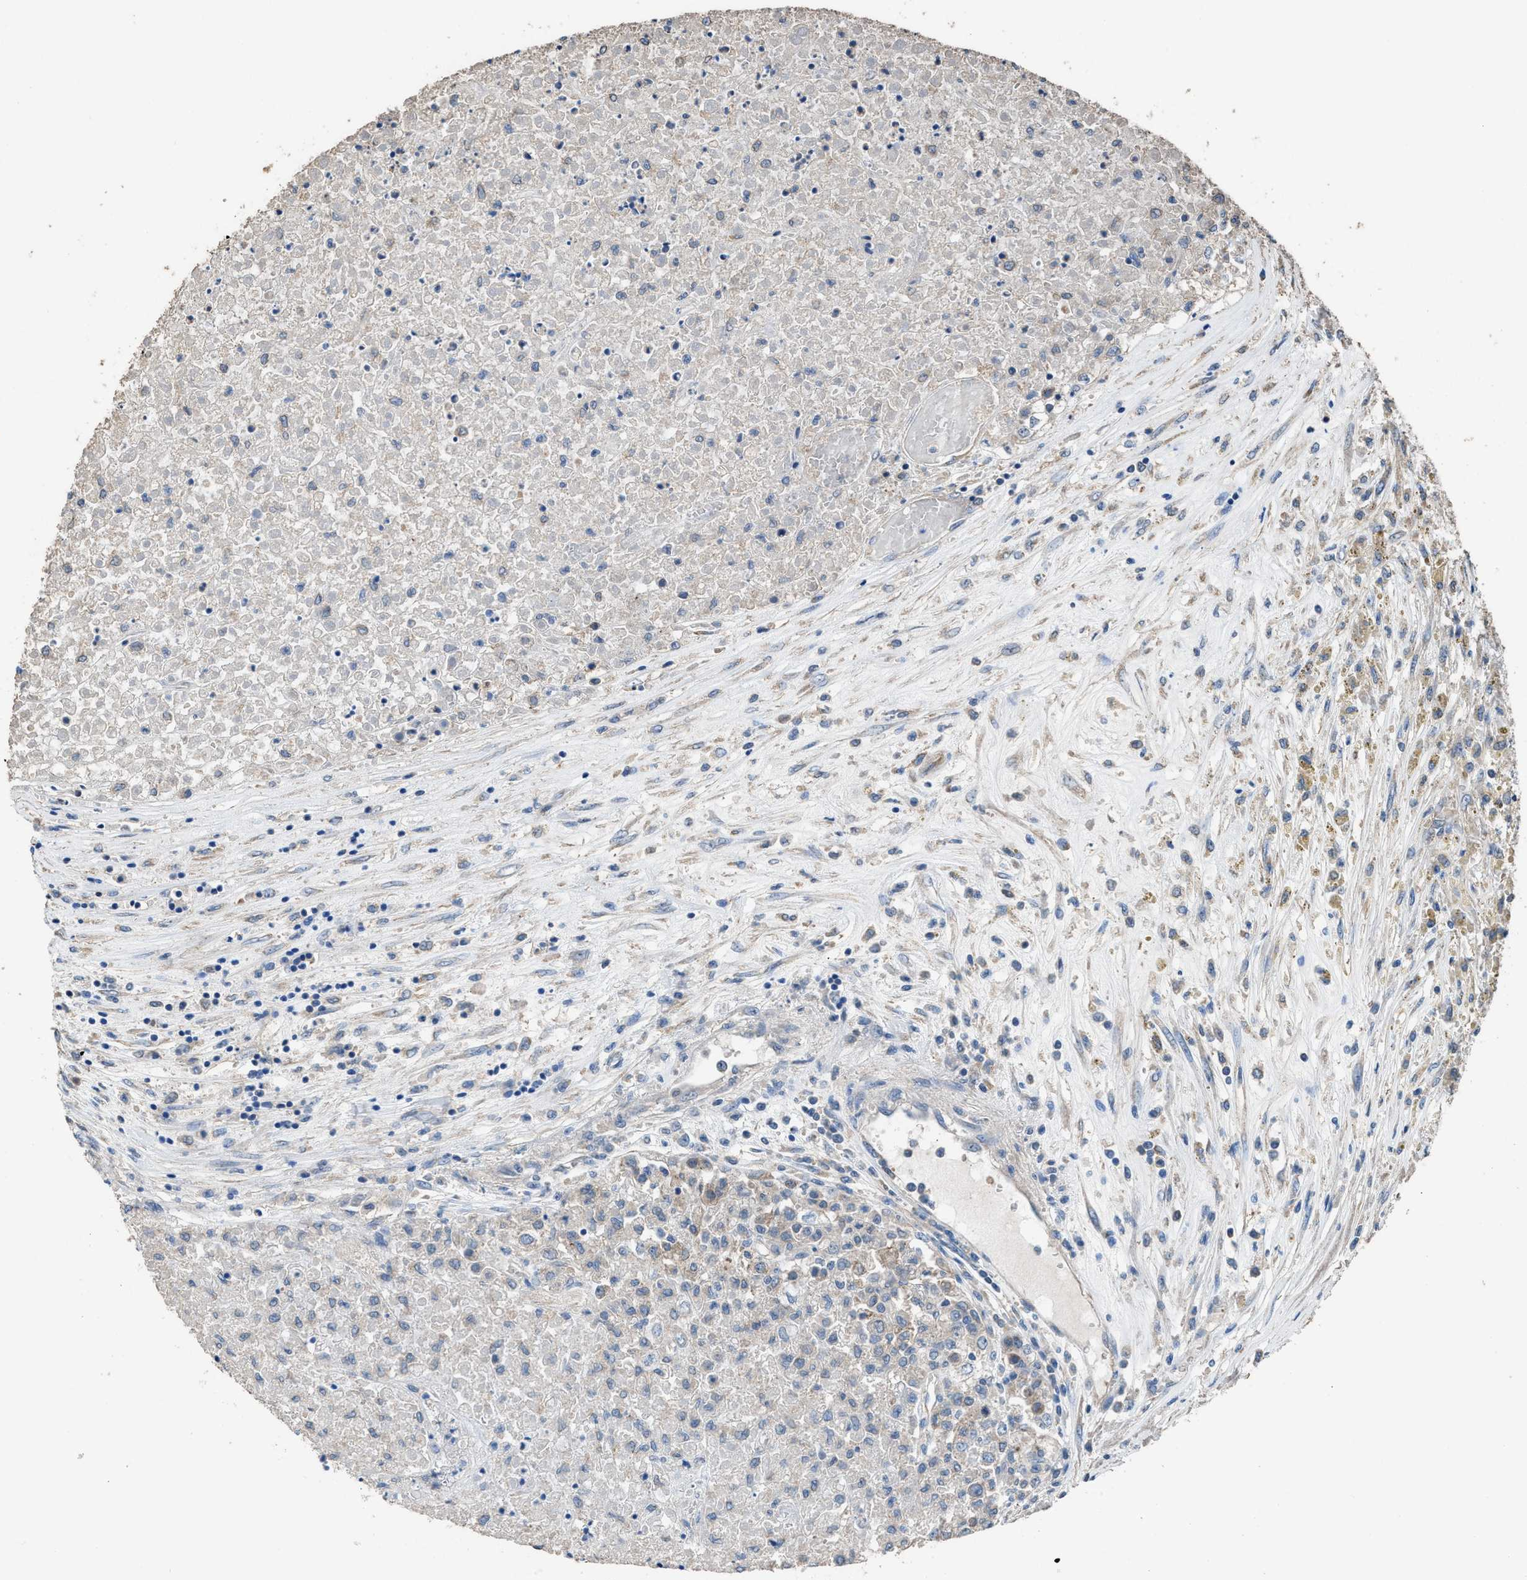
{"staining": {"intensity": "weak", "quantity": "<25%", "location": "cytoplasmic/membranous"}, "tissue": "renal cancer", "cell_type": "Tumor cells", "image_type": "cancer", "snomed": [{"axis": "morphology", "description": "Adenocarcinoma, NOS"}, {"axis": "topography", "description": "Kidney"}], "caption": "A photomicrograph of human adenocarcinoma (renal) is negative for staining in tumor cells.", "gene": "ITSN1", "patient": {"sex": "female", "age": 54}}